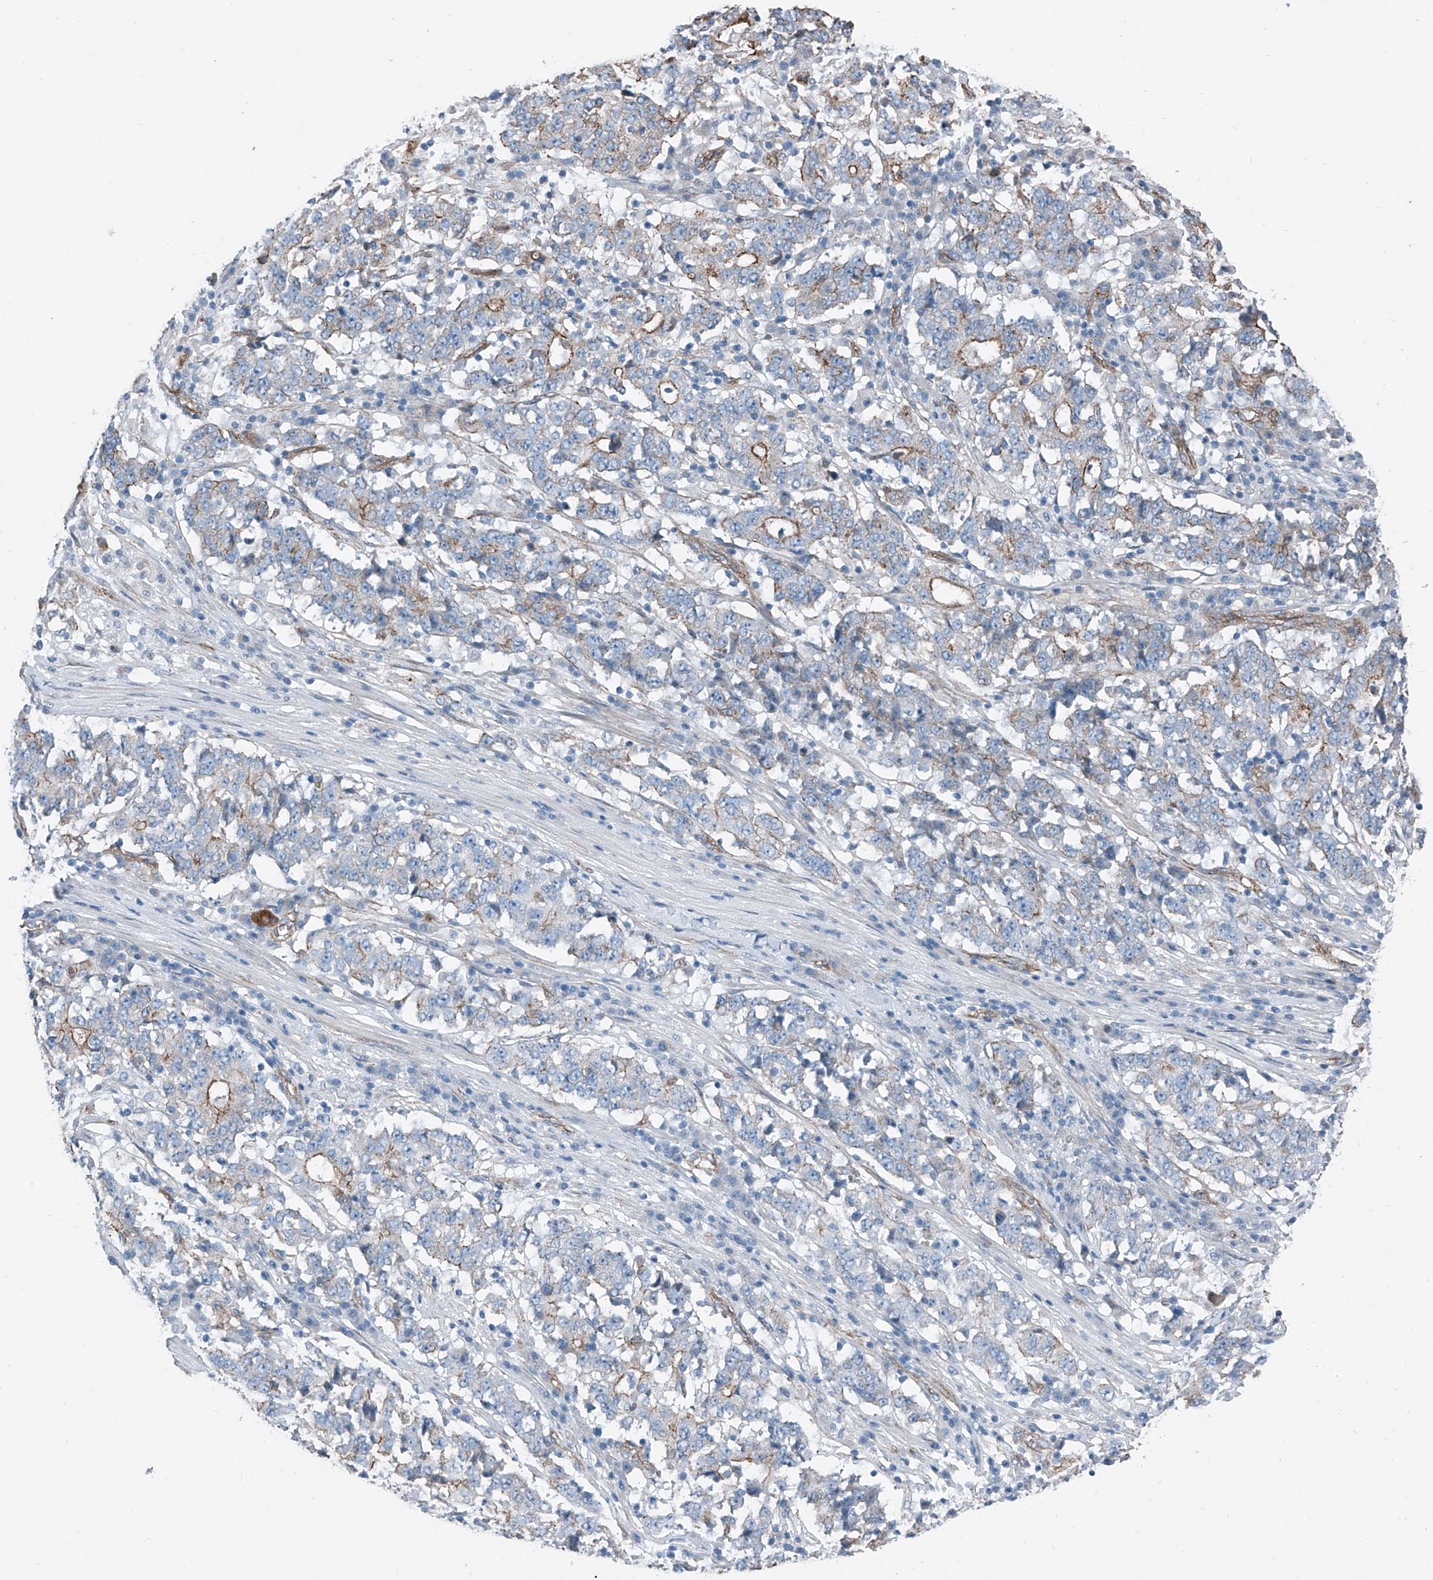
{"staining": {"intensity": "moderate", "quantity": "25%-75%", "location": "cytoplasmic/membranous"}, "tissue": "stomach cancer", "cell_type": "Tumor cells", "image_type": "cancer", "snomed": [{"axis": "morphology", "description": "Adenocarcinoma, NOS"}, {"axis": "topography", "description": "Stomach"}], "caption": "Immunohistochemical staining of human stomach adenocarcinoma demonstrates moderate cytoplasmic/membranous protein expression in approximately 25%-75% of tumor cells.", "gene": "THEMIS2", "patient": {"sex": "male", "age": 59}}